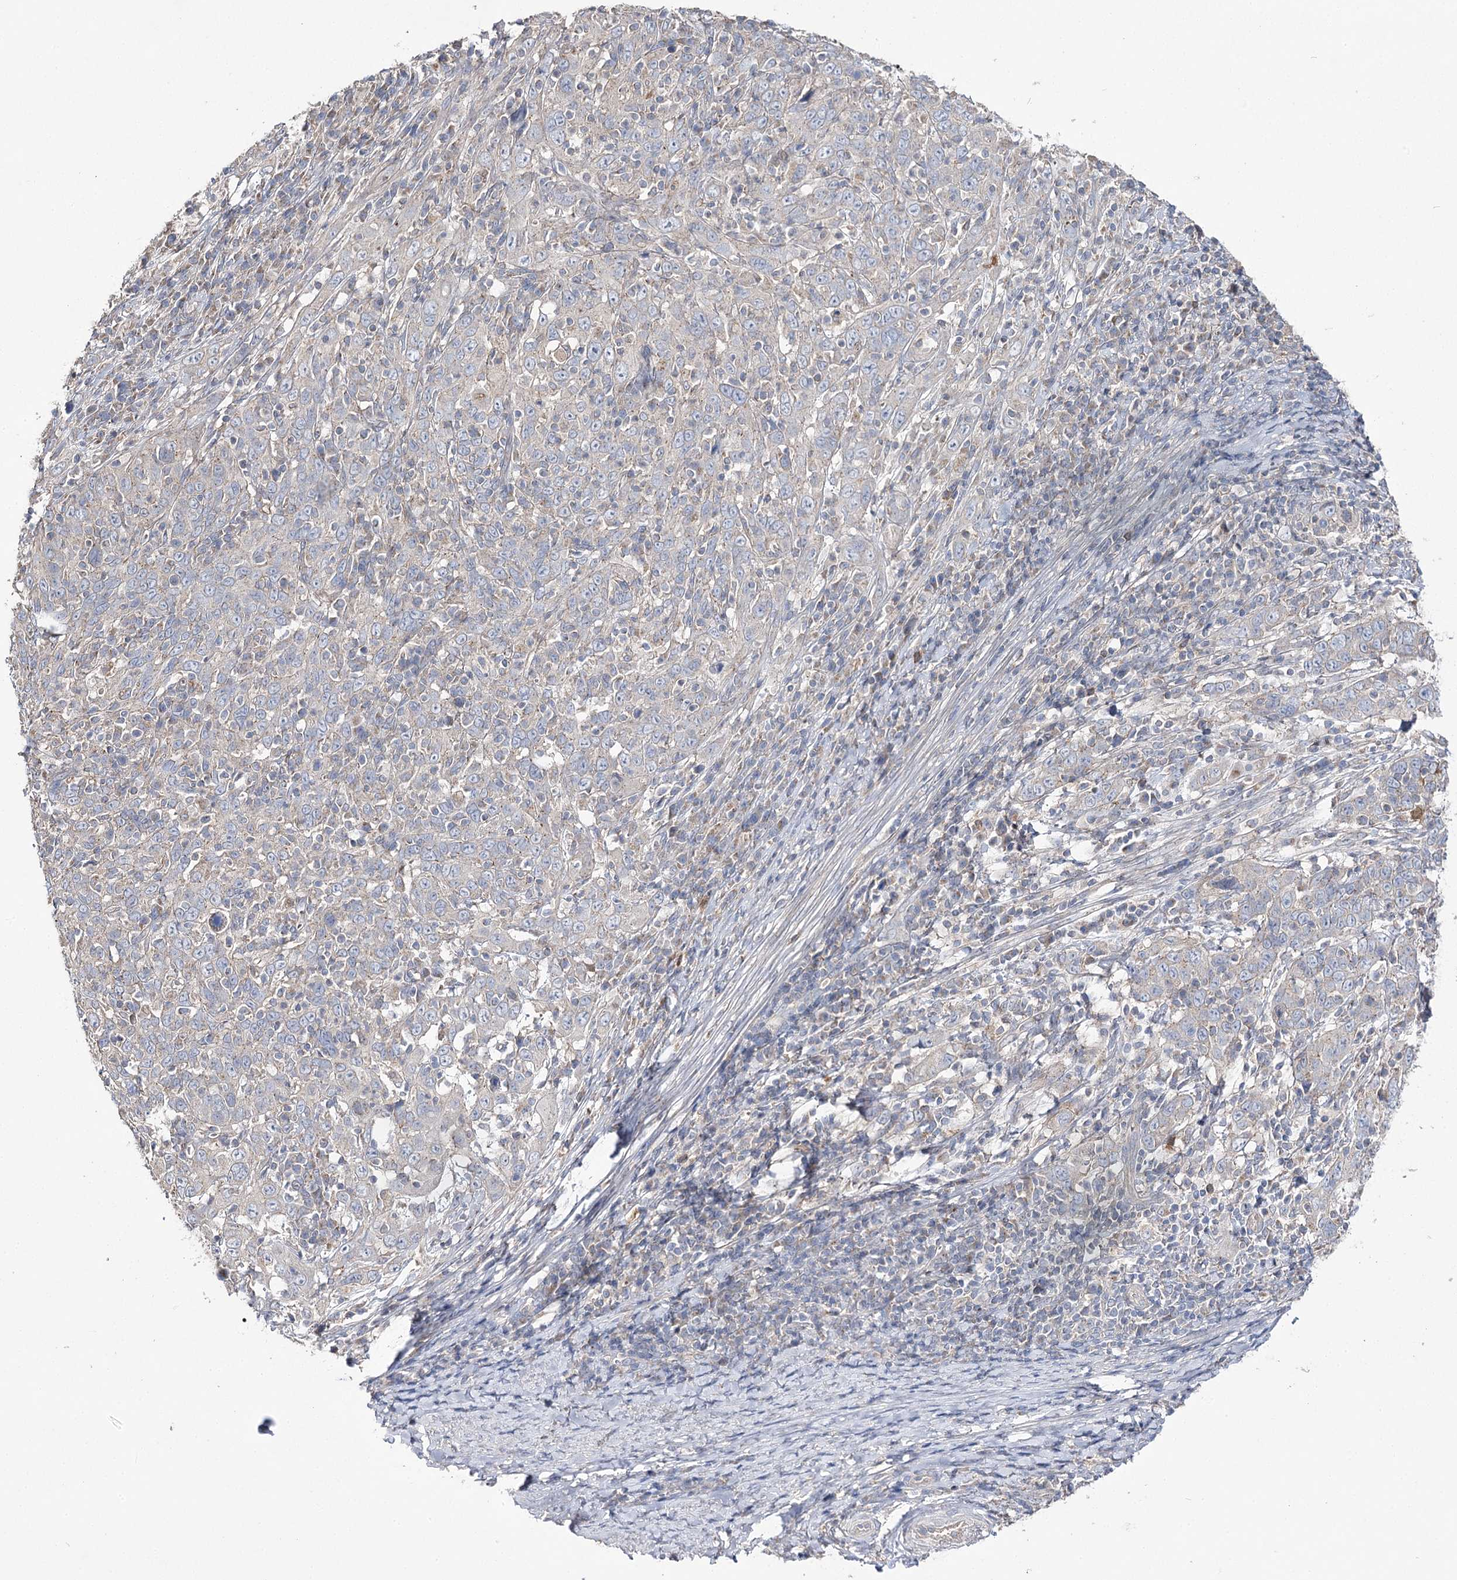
{"staining": {"intensity": "negative", "quantity": "none", "location": "none"}, "tissue": "cervical cancer", "cell_type": "Tumor cells", "image_type": "cancer", "snomed": [{"axis": "morphology", "description": "Squamous cell carcinoma, NOS"}, {"axis": "topography", "description": "Cervix"}], "caption": "The image displays no staining of tumor cells in cervical cancer.", "gene": "AURKC", "patient": {"sex": "female", "age": 46}}